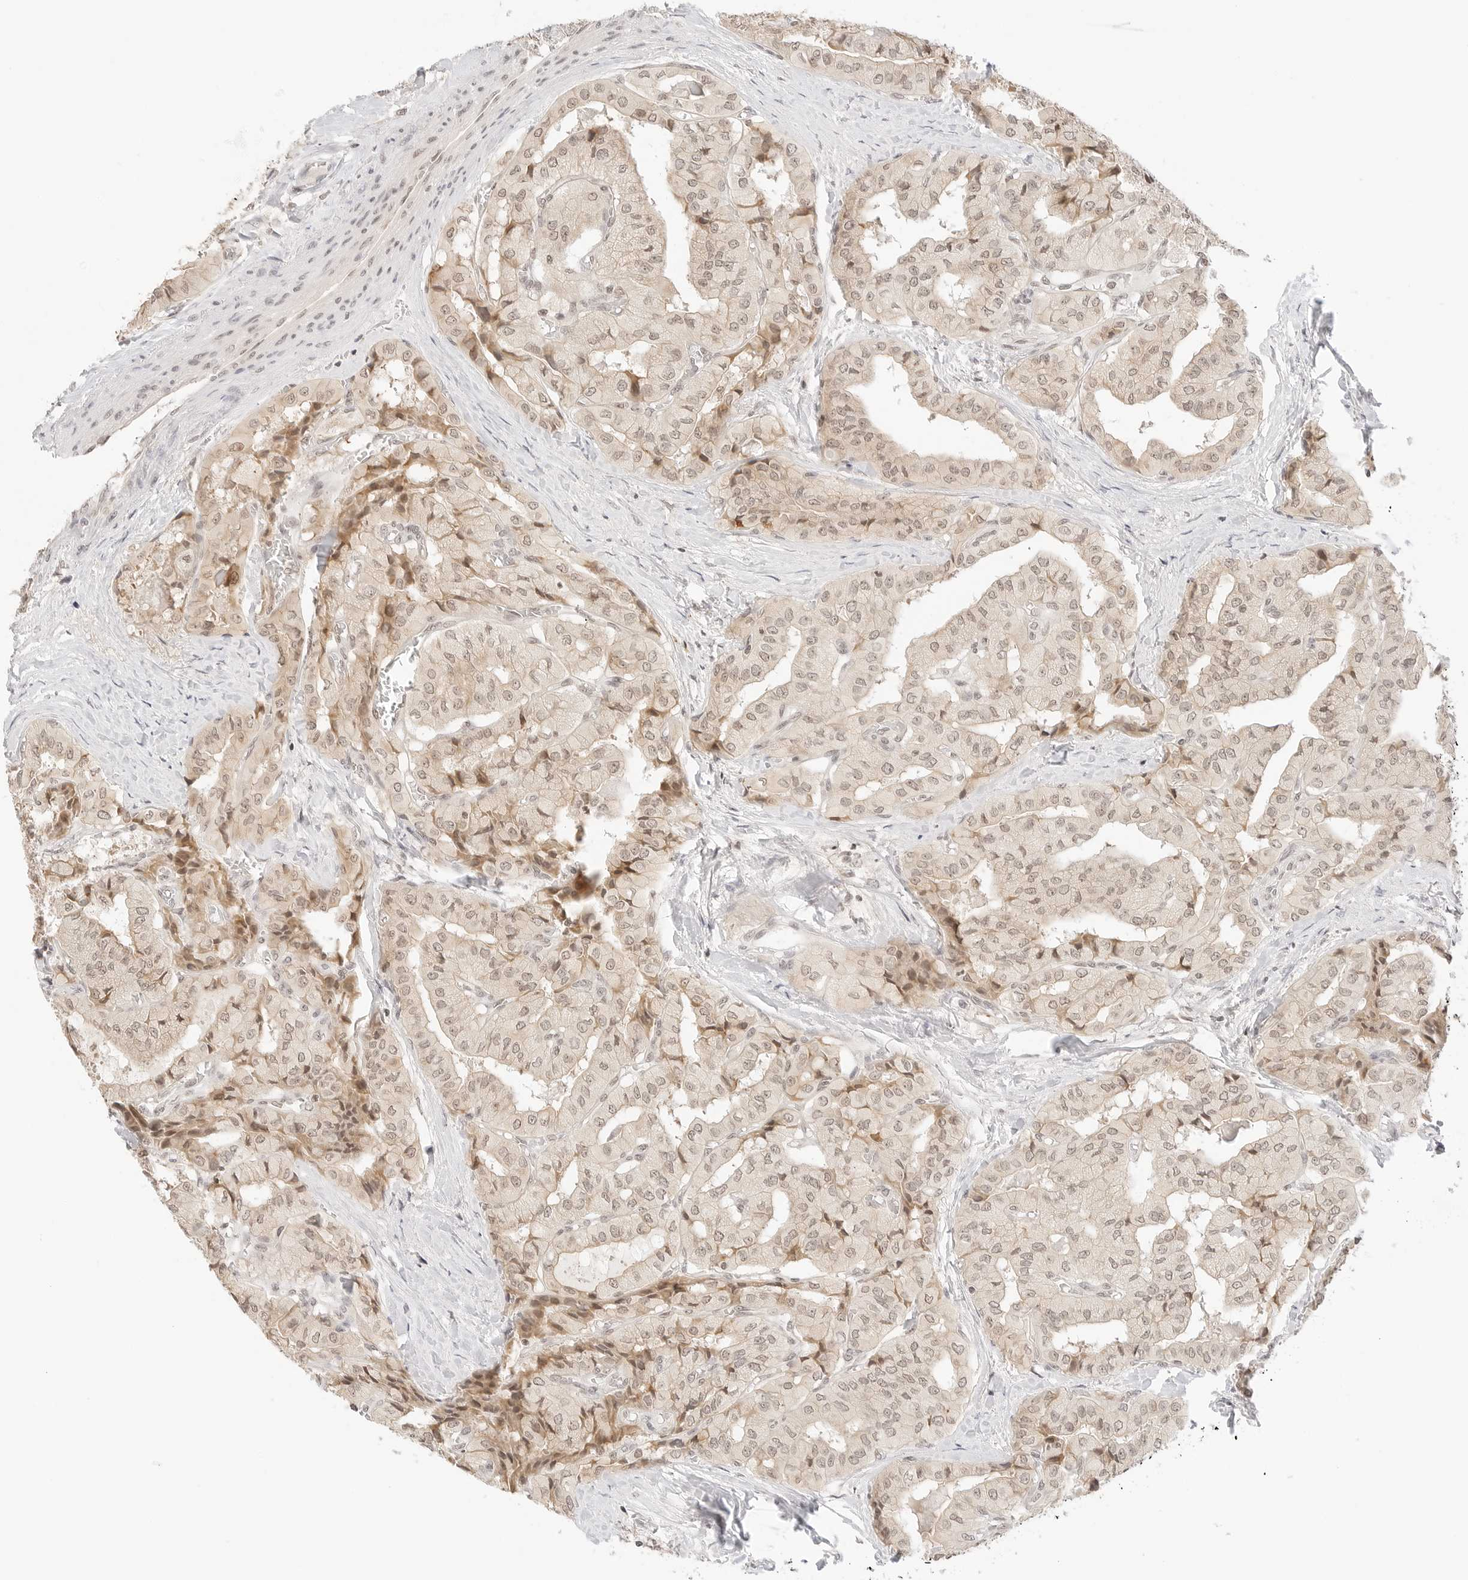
{"staining": {"intensity": "weak", "quantity": ">75%", "location": "cytoplasmic/membranous,nuclear"}, "tissue": "thyroid cancer", "cell_type": "Tumor cells", "image_type": "cancer", "snomed": [{"axis": "morphology", "description": "Papillary adenocarcinoma, NOS"}, {"axis": "topography", "description": "Thyroid gland"}], "caption": "Immunohistochemistry (IHC) (DAB) staining of human thyroid cancer (papillary adenocarcinoma) exhibits weak cytoplasmic/membranous and nuclear protein staining in about >75% of tumor cells.", "gene": "SEPTIN4", "patient": {"sex": "female", "age": 59}}